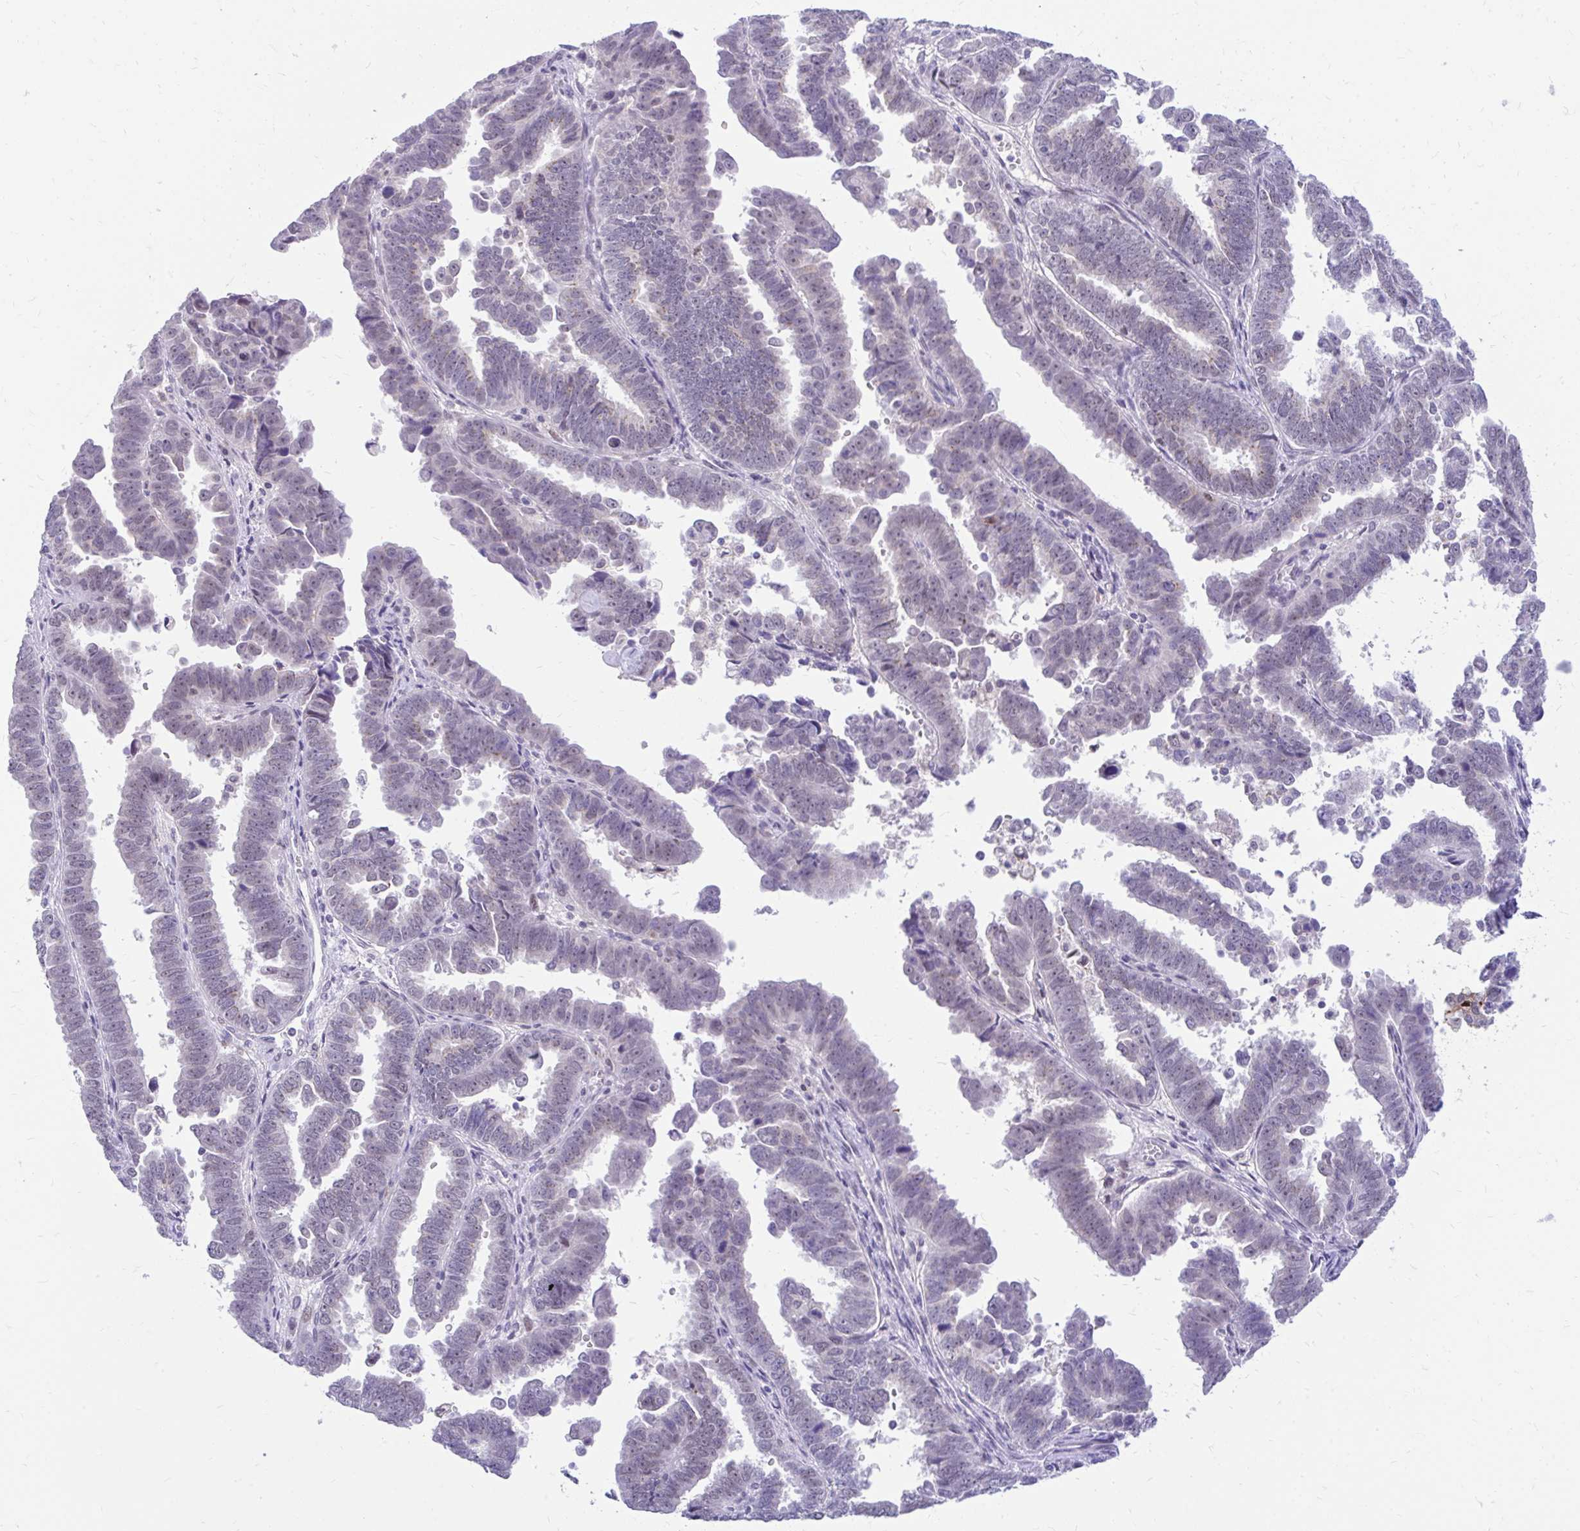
{"staining": {"intensity": "weak", "quantity": "<25%", "location": "nuclear"}, "tissue": "endometrial cancer", "cell_type": "Tumor cells", "image_type": "cancer", "snomed": [{"axis": "morphology", "description": "Adenocarcinoma, NOS"}, {"axis": "topography", "description": "Endometrium"}], "caption": "Endometrial cancer (adenocarcinoma) was stained to show a protein in brown. There is no significant staining in tumor cells.", "gene": "GLB1L2", "patient": {"sex": "female", "age": 75}}